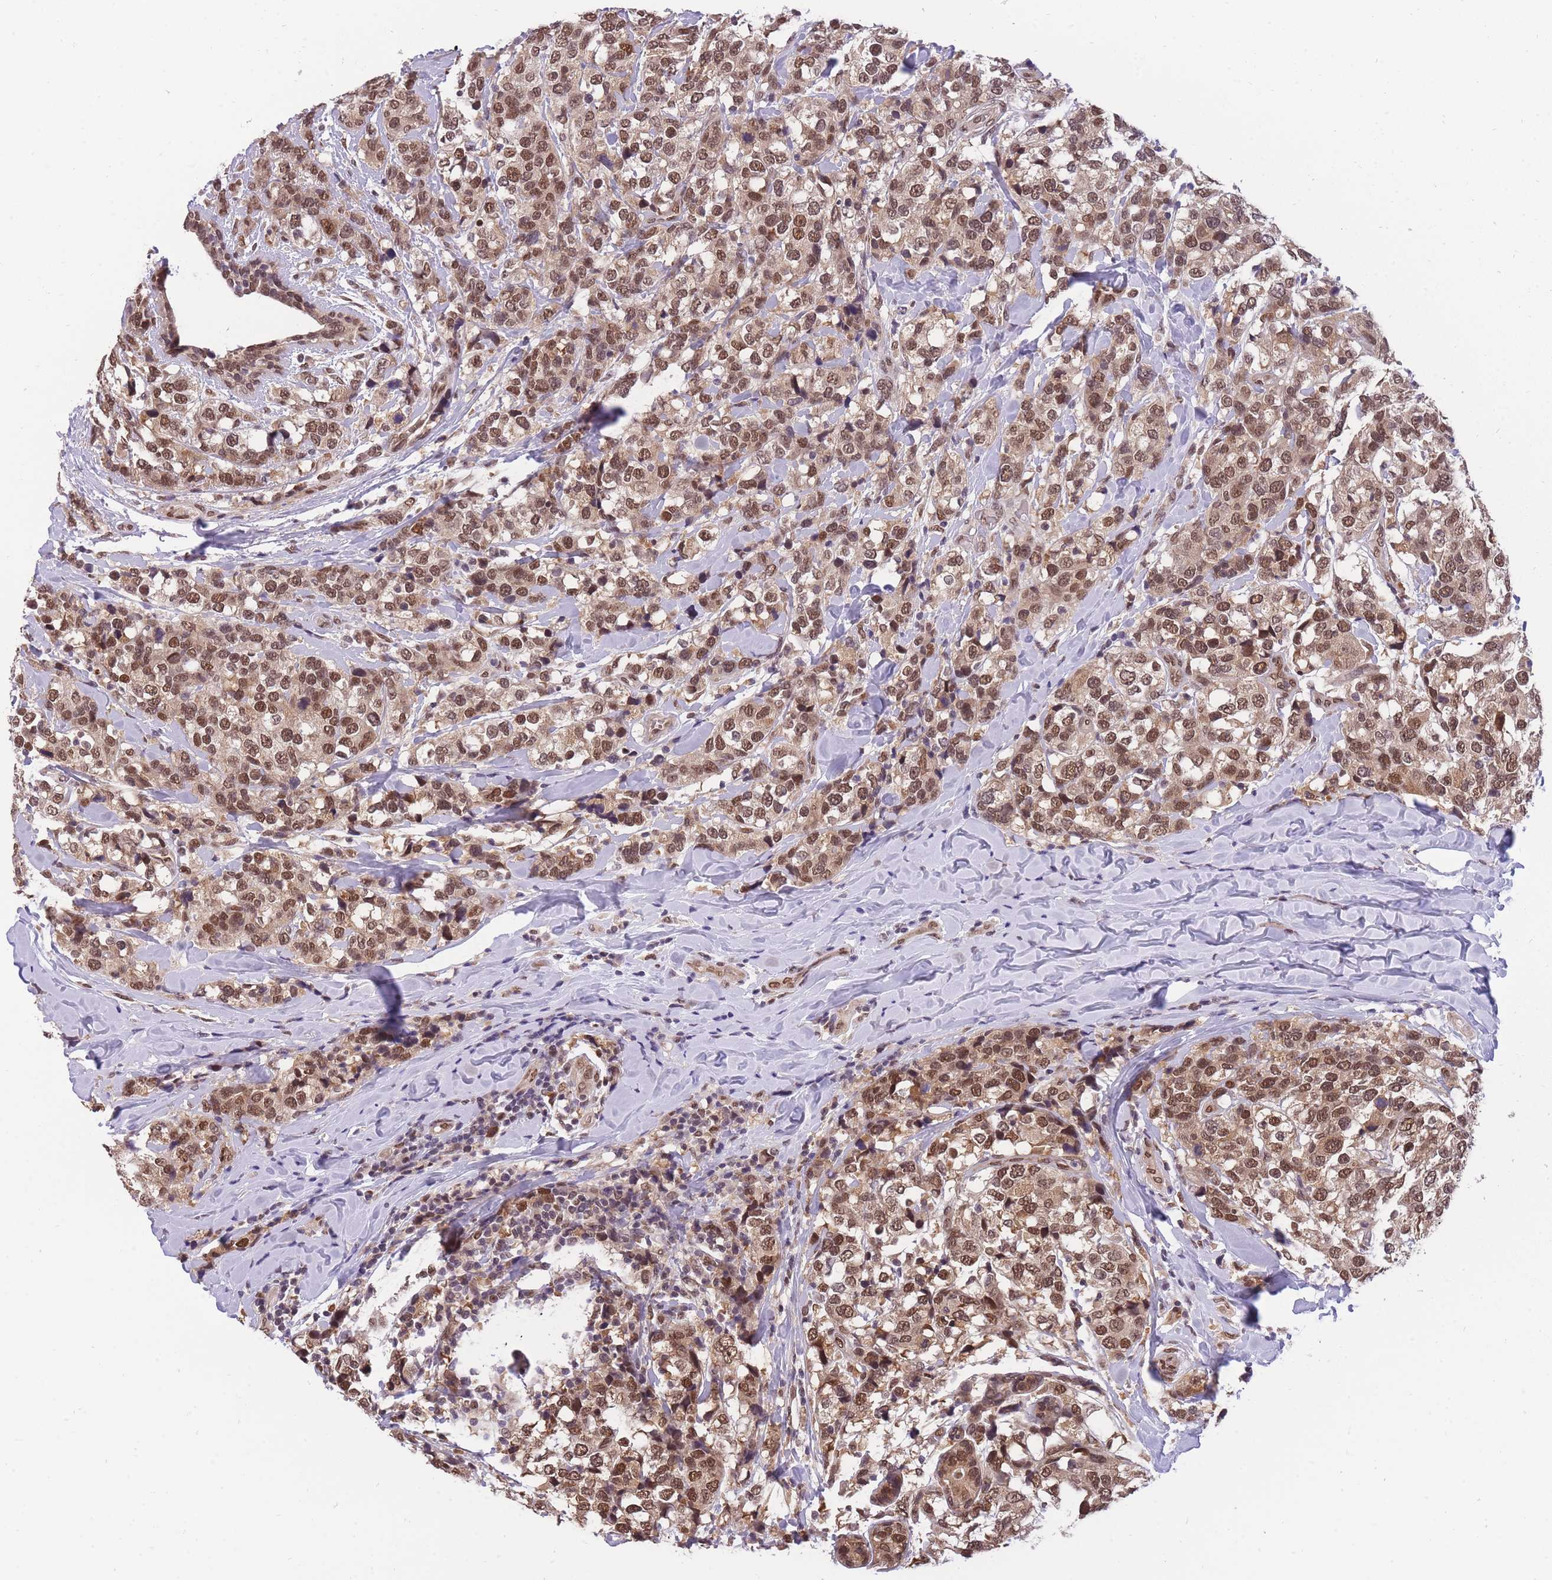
{"staining": {"intensity": "moderate", "quantity": ">75%", "location": "cytoplasmic/membranous,nuclear"}, "tissue": "breast cancer", "cell_type": "Tumor cells", "image_type": "cancer", "snomed": [{"axis": "morphology", "description": "Lobular carcinoma"}, {"axis": "topography", "description": "Breast"}], "caption": "Protein expression analysis of human breast lobular carcinoma reveals moderate cytoplasmic/membranous and nuclear expression in approximately >75% of tumor cells.", "gene": "CDIP1", "patient": {"sex": "female", "age": 59}}